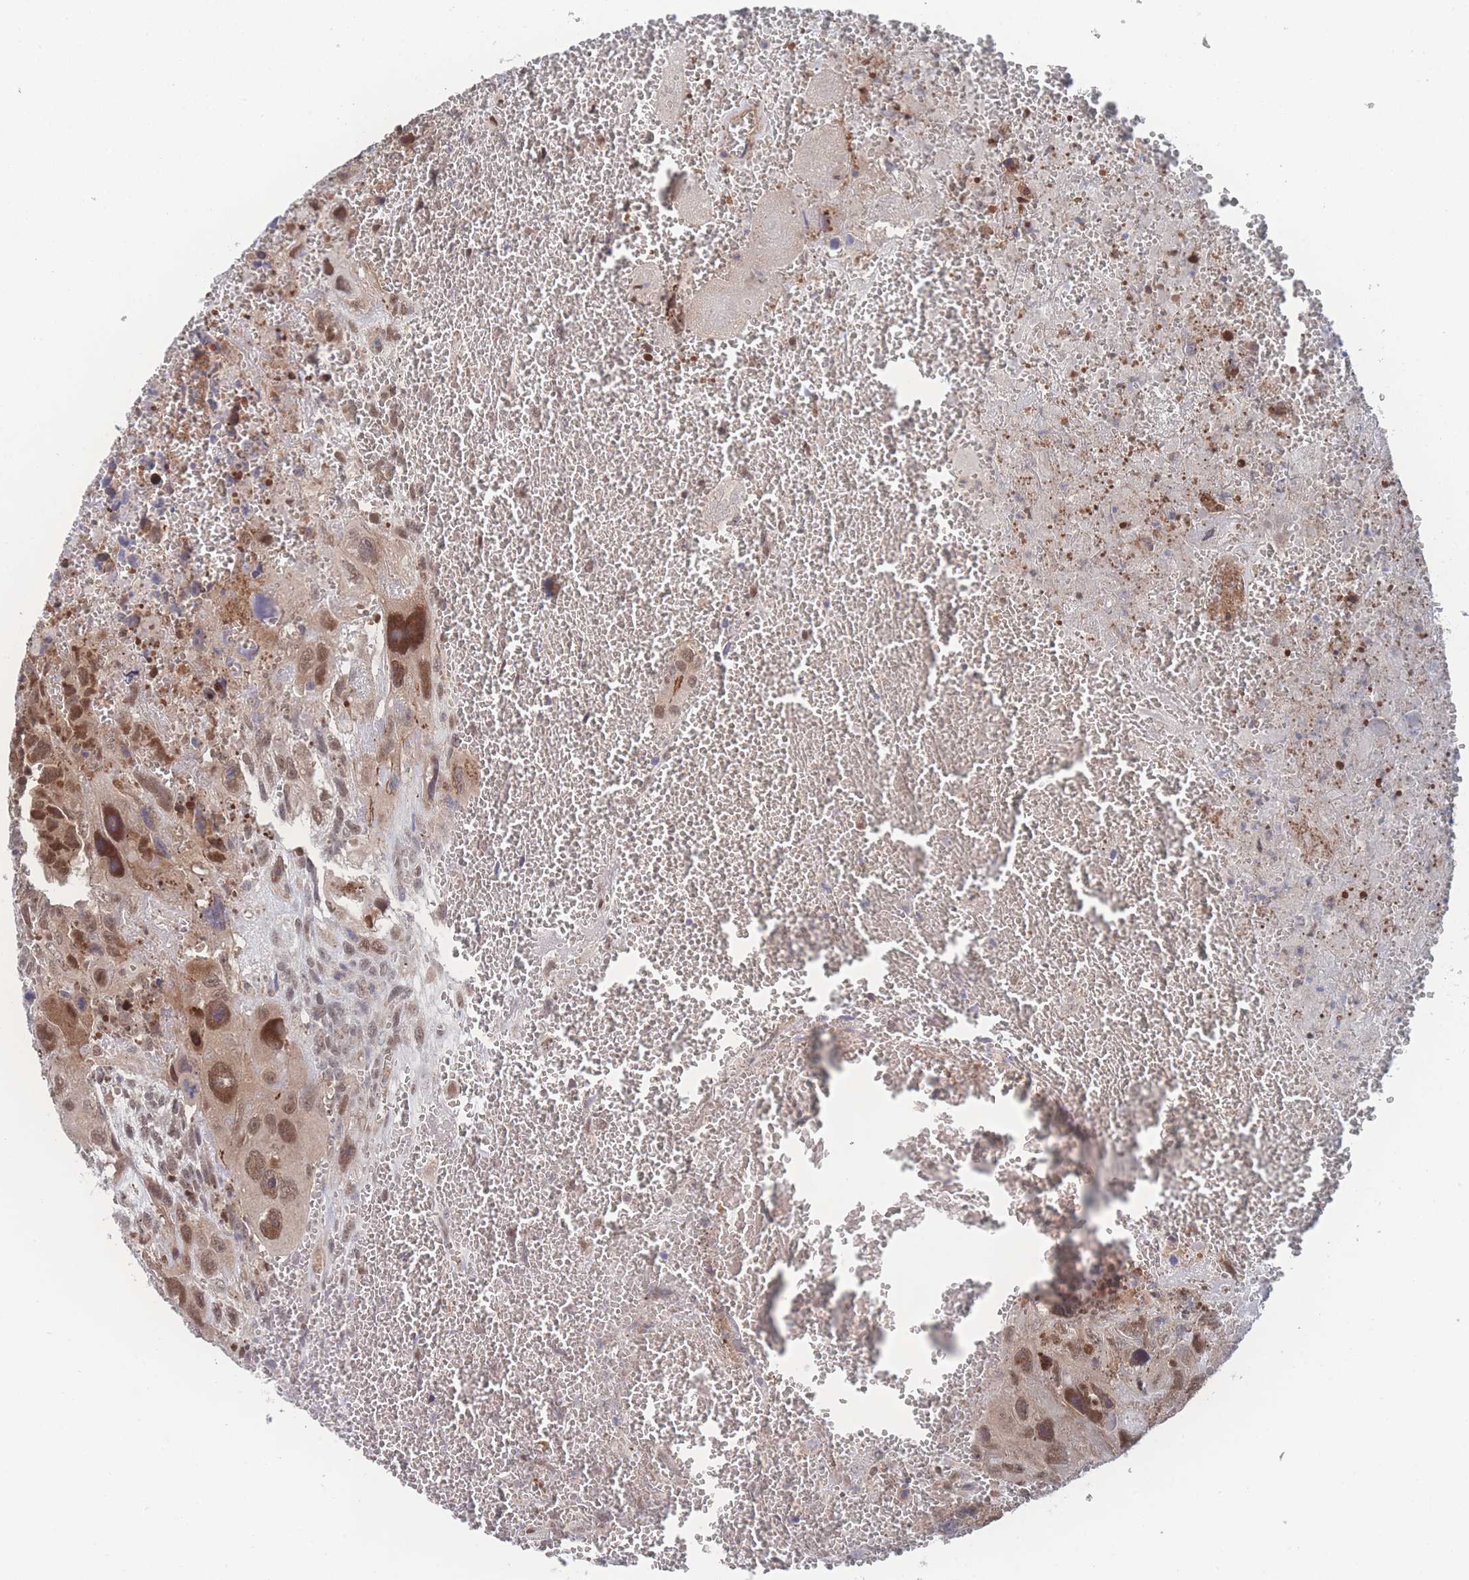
{"staining": {"intensity": "moderate", "quantity": ">75%", "location": "nuclear"}, "tissue": "testis cancer", "cell_type": "Tumor cells", "image_type": "cancer", "snomed": [{"axis": "morphology", "description": "Carcinoma, Embryonal, NOS"}, {"axis": "topography", "description": "Testis"}], "caption": "This is an image of immunohistochemistry staining of testis cancer (embryonal carcinoma), which shows moderate staining in the nuclear of tumor cells.", "gene": "PSMA1", "patient": {"sex": "male", "age": 28}}